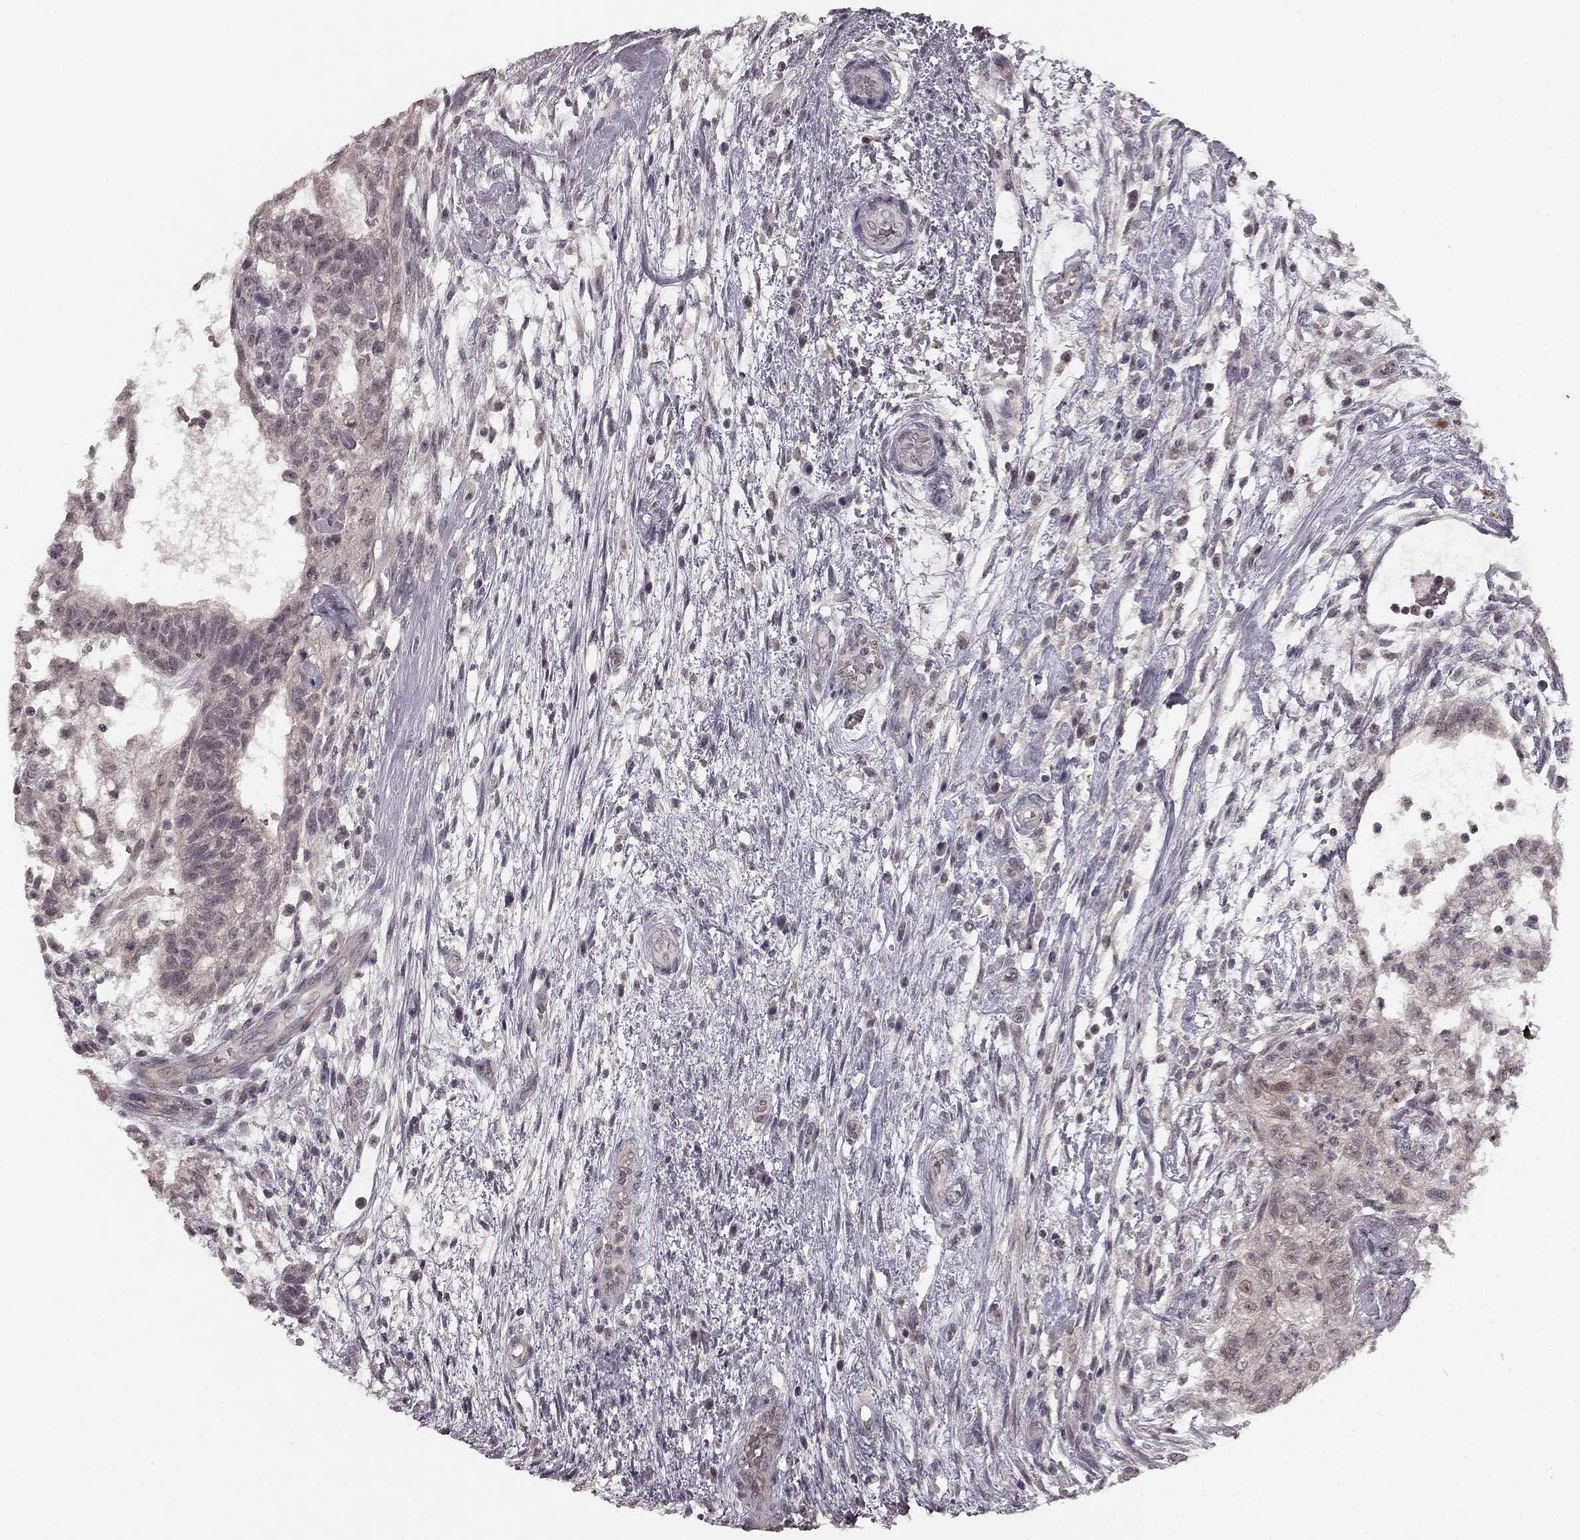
{"staining": {"intensity": "strong", "quantity": "25%-75%", "location": "cytoplasmic/membranous"}, "tissue": "testis cancer", "cell_type": "Tumor cells", "image_type": "cancer", "snomed": [{"axis": "morphology", "description": "Normal tissue, NOS"}, {"axis": "morphology", "description": "Carcinoma, Embryonal, NOS"}, {"axis": "topography", "description": "Testis"}, {"axis": "topography", "description": "Epididymis"}], "caption": "Tumor cells show strong cytoplasmic/membranous staining in about 25%-75% of cells in testis cancer. (DAB IHC, brown staining for protein, blue staining for nuclei).", "gene": "HCN4", "patient": {"sex": "male", "age": 32}}